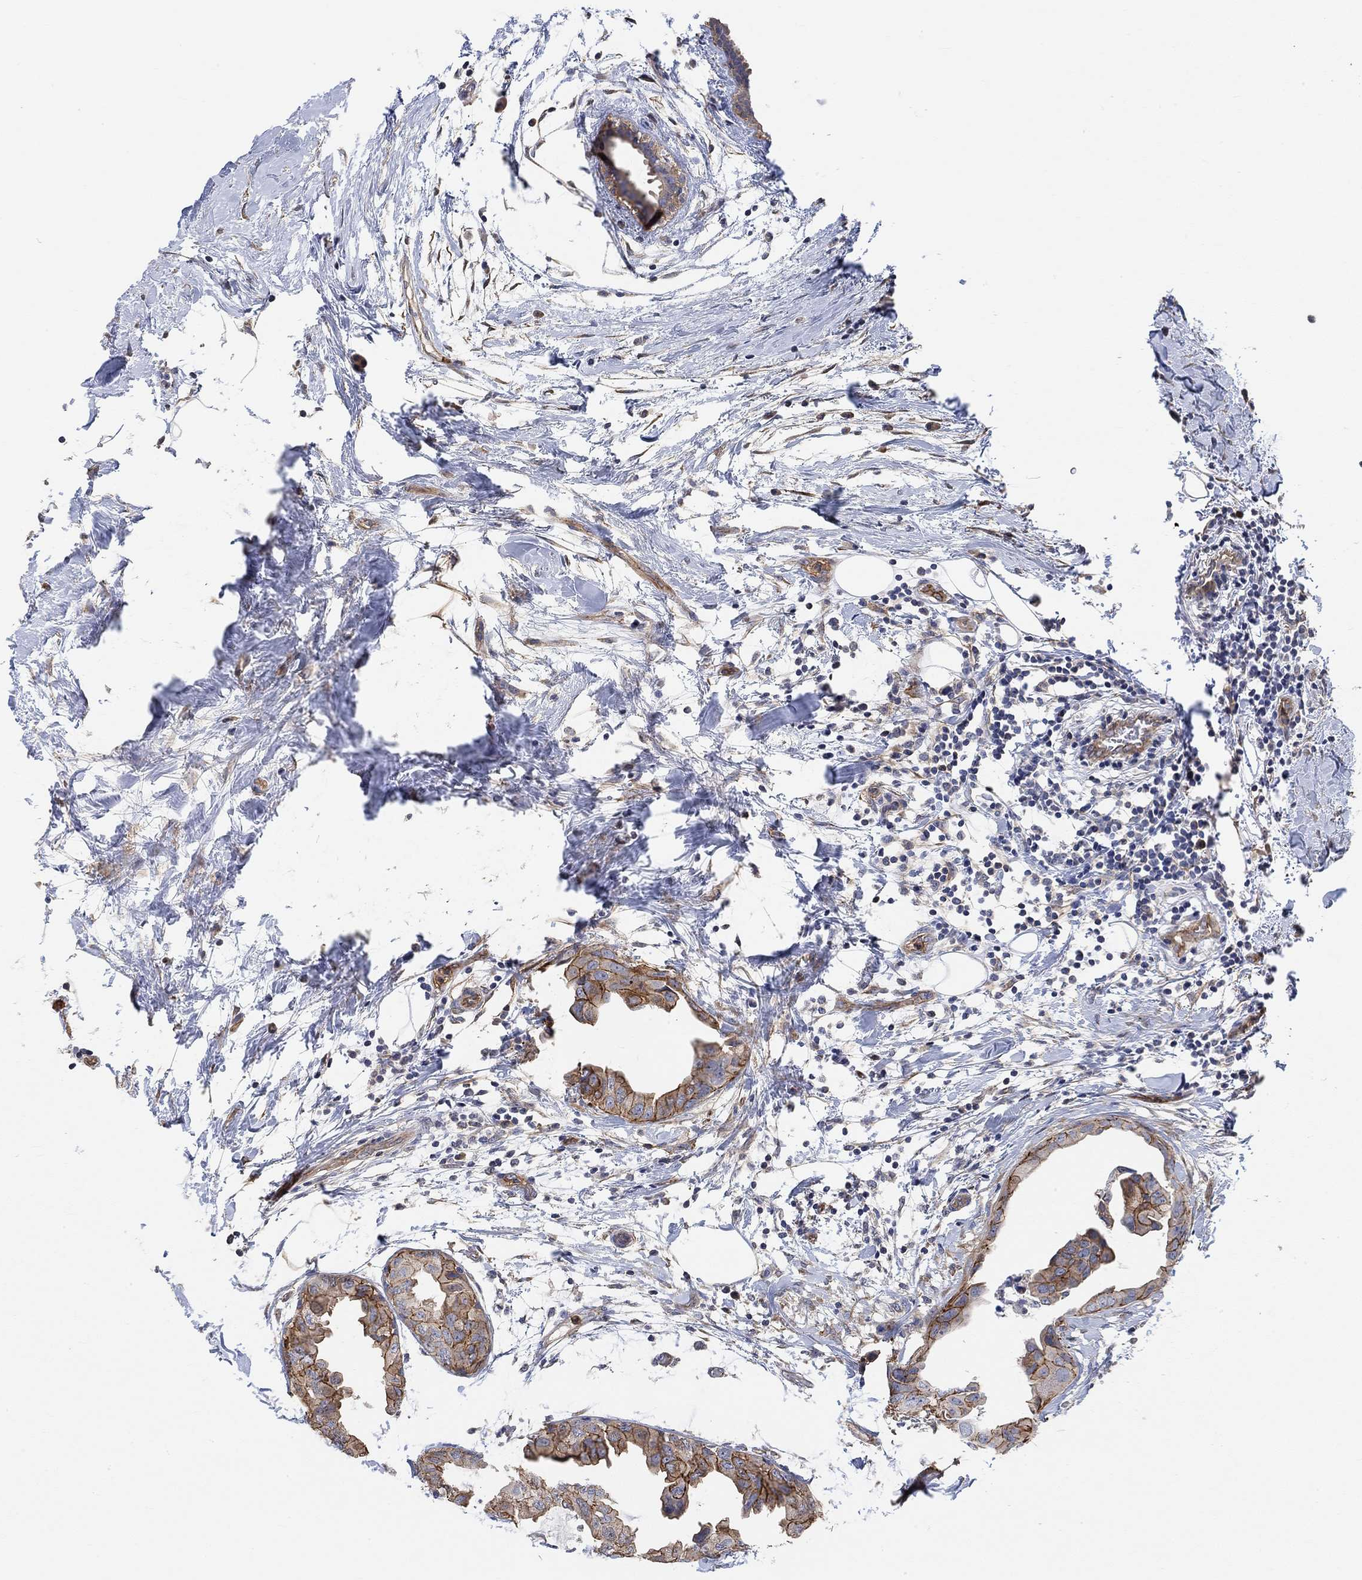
{"staining": {"intensity": "strong", "quantity": "25%-75%", "location": "cytoplasmic/membranous"}, "tissue": "breast cancer", "cell_type": "Tumor cells", "image_type": "cancer", "snomed": [{"axis": "morphology", "description": "Normal tissue, NOS"}, {"axis": "morphology", "description": "Duct carcinoma"}, {"axis": "topography", "description": "Breast"}], "caption": "Protein expression analysis of human breast infiltrating ductal carcinoma reveals strong cytoplasmic/membranous positivity in about 25%-75% of tumor cells.", "gene": "SYT16", "patient": {"sex": "female", "age": 40}}